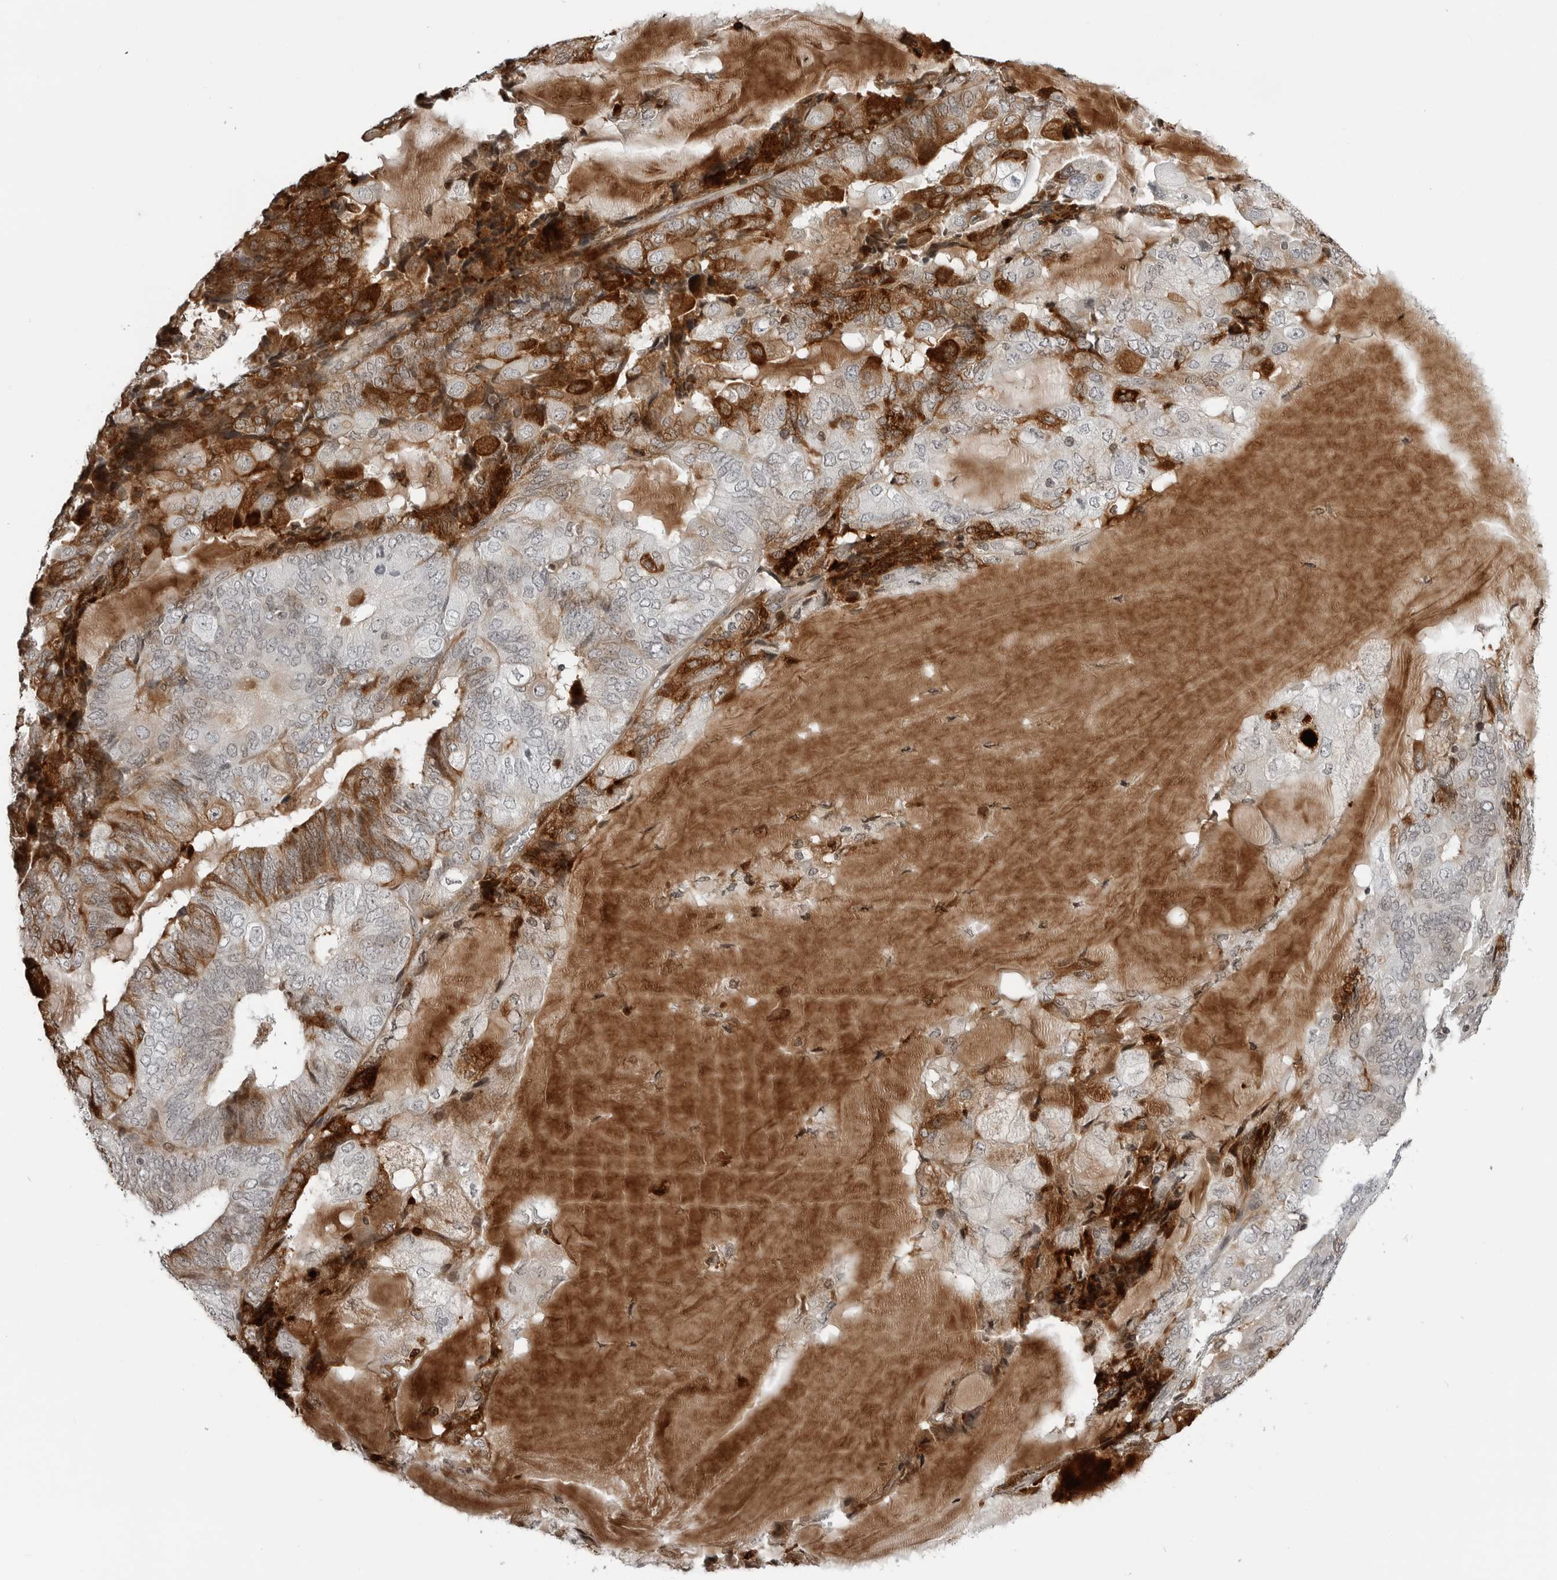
{"staining": {"intensity": "strong", "quantity": "25%-75%", "location": "cytoplasmic/membranous"}, "tissue": "endometrial cancer", "cell_type": "Tumor cells", "image_type": "cancer", "snomed": [{"axis": "morphology", "description": "Adenocarcinoma, NOS"}, {"axis": "topography", "description": "Endometrium"}], "caption": "Immunohistochemical staining of adenocarcinoma (endometrial) displays high levels of strong cytoplasmic/membranous protein staining in approximately 25%-75% of tumor cells.", "gene": "CXCR5", "patient": {"sex": "female", "age": 81}}